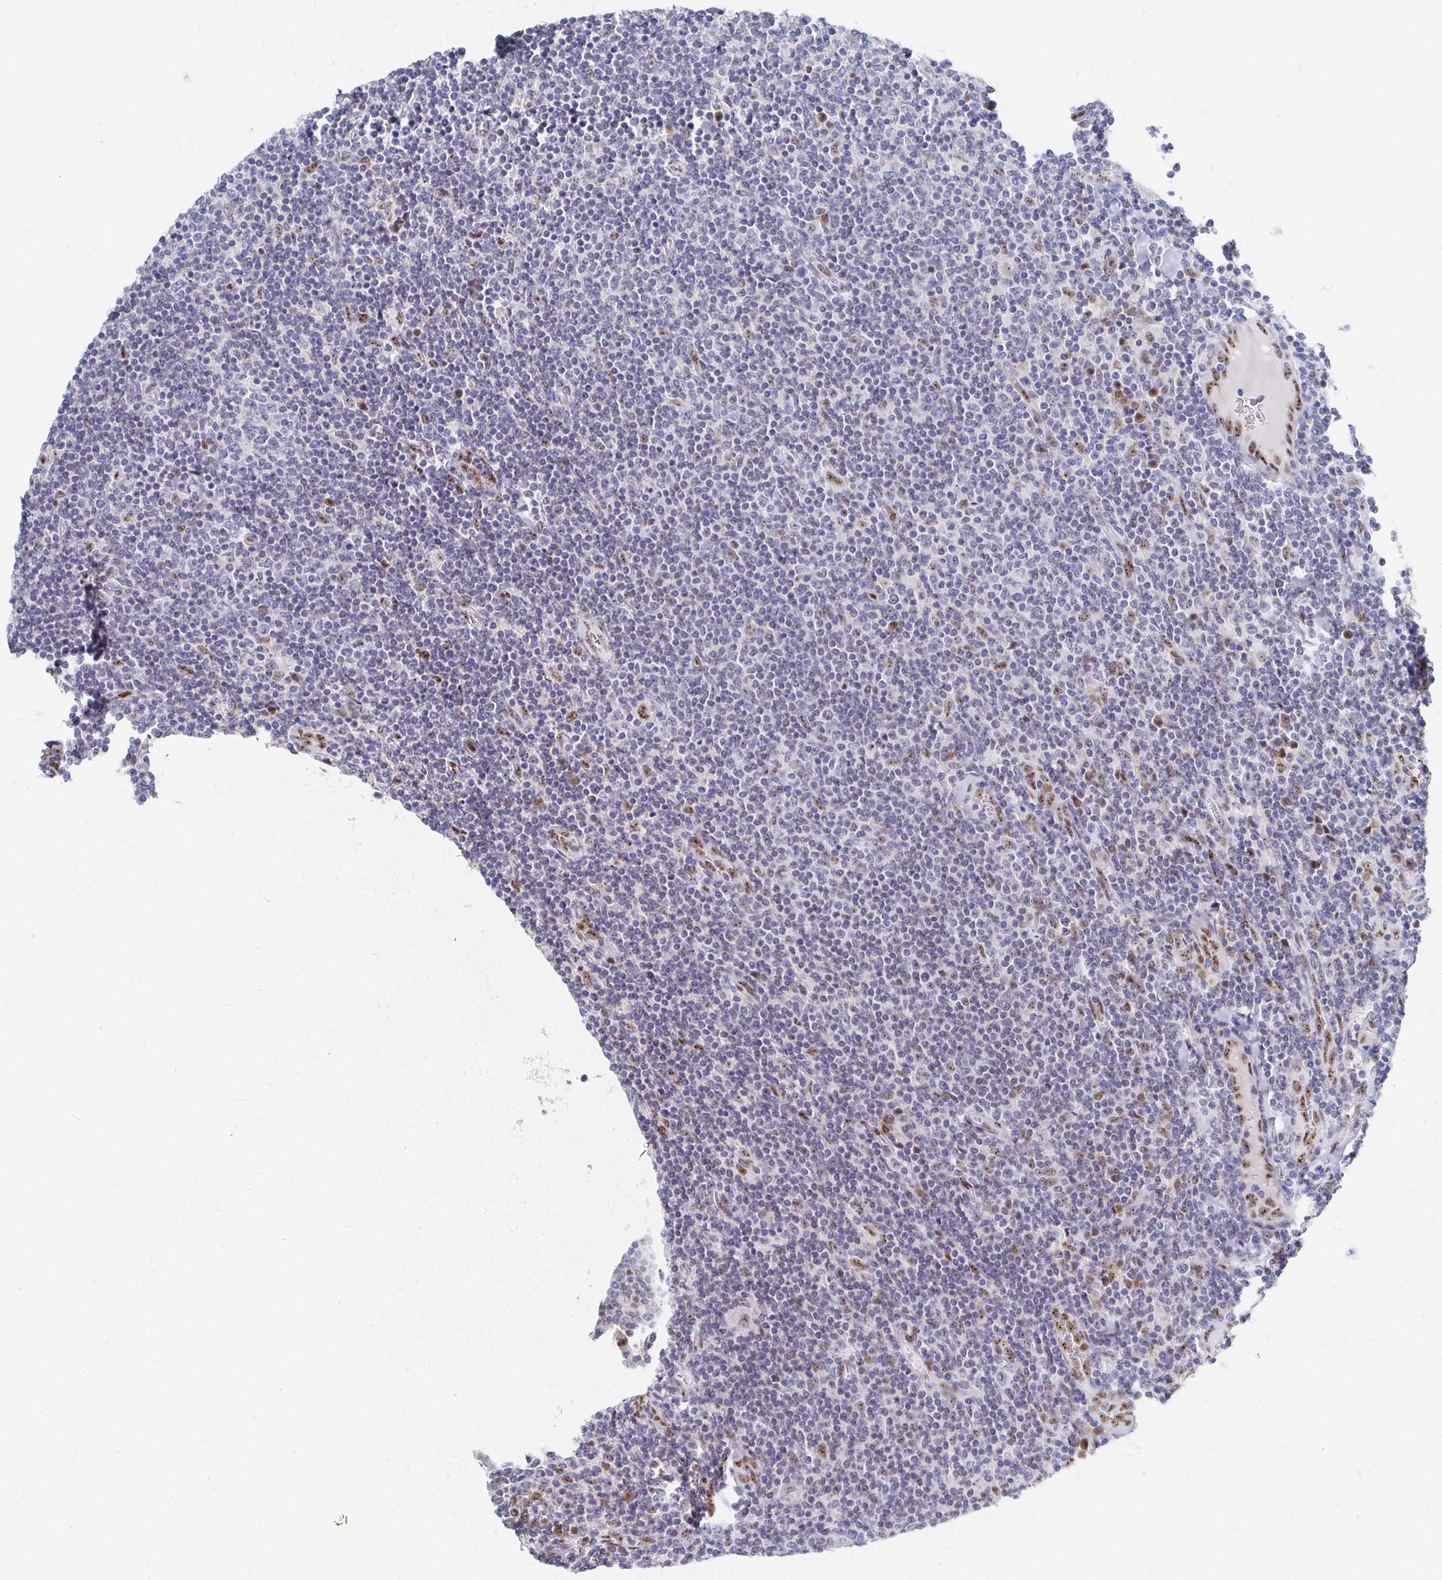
{"staining": {"intensity": "moderate", "quantity": "<25%", "location": "nuclear"}, "tissue": "lymphoma", "cell_type": "Tumor cells", "image_type": "cancer", "snomed": [{"axis": "morphology", "description": "Malignant lymphoma, non-Hodgkin's type, Low grade"}, {"axis": "topography", "description": "Lymph node"}], "caption": "This is an image of immunohistochemistry (IHC) staining of lymphoma, which shows moderate expression in the nuclear of tumor cells.", "gene": "CLIC3", "patient": {"sex": "male", "age": 52}}